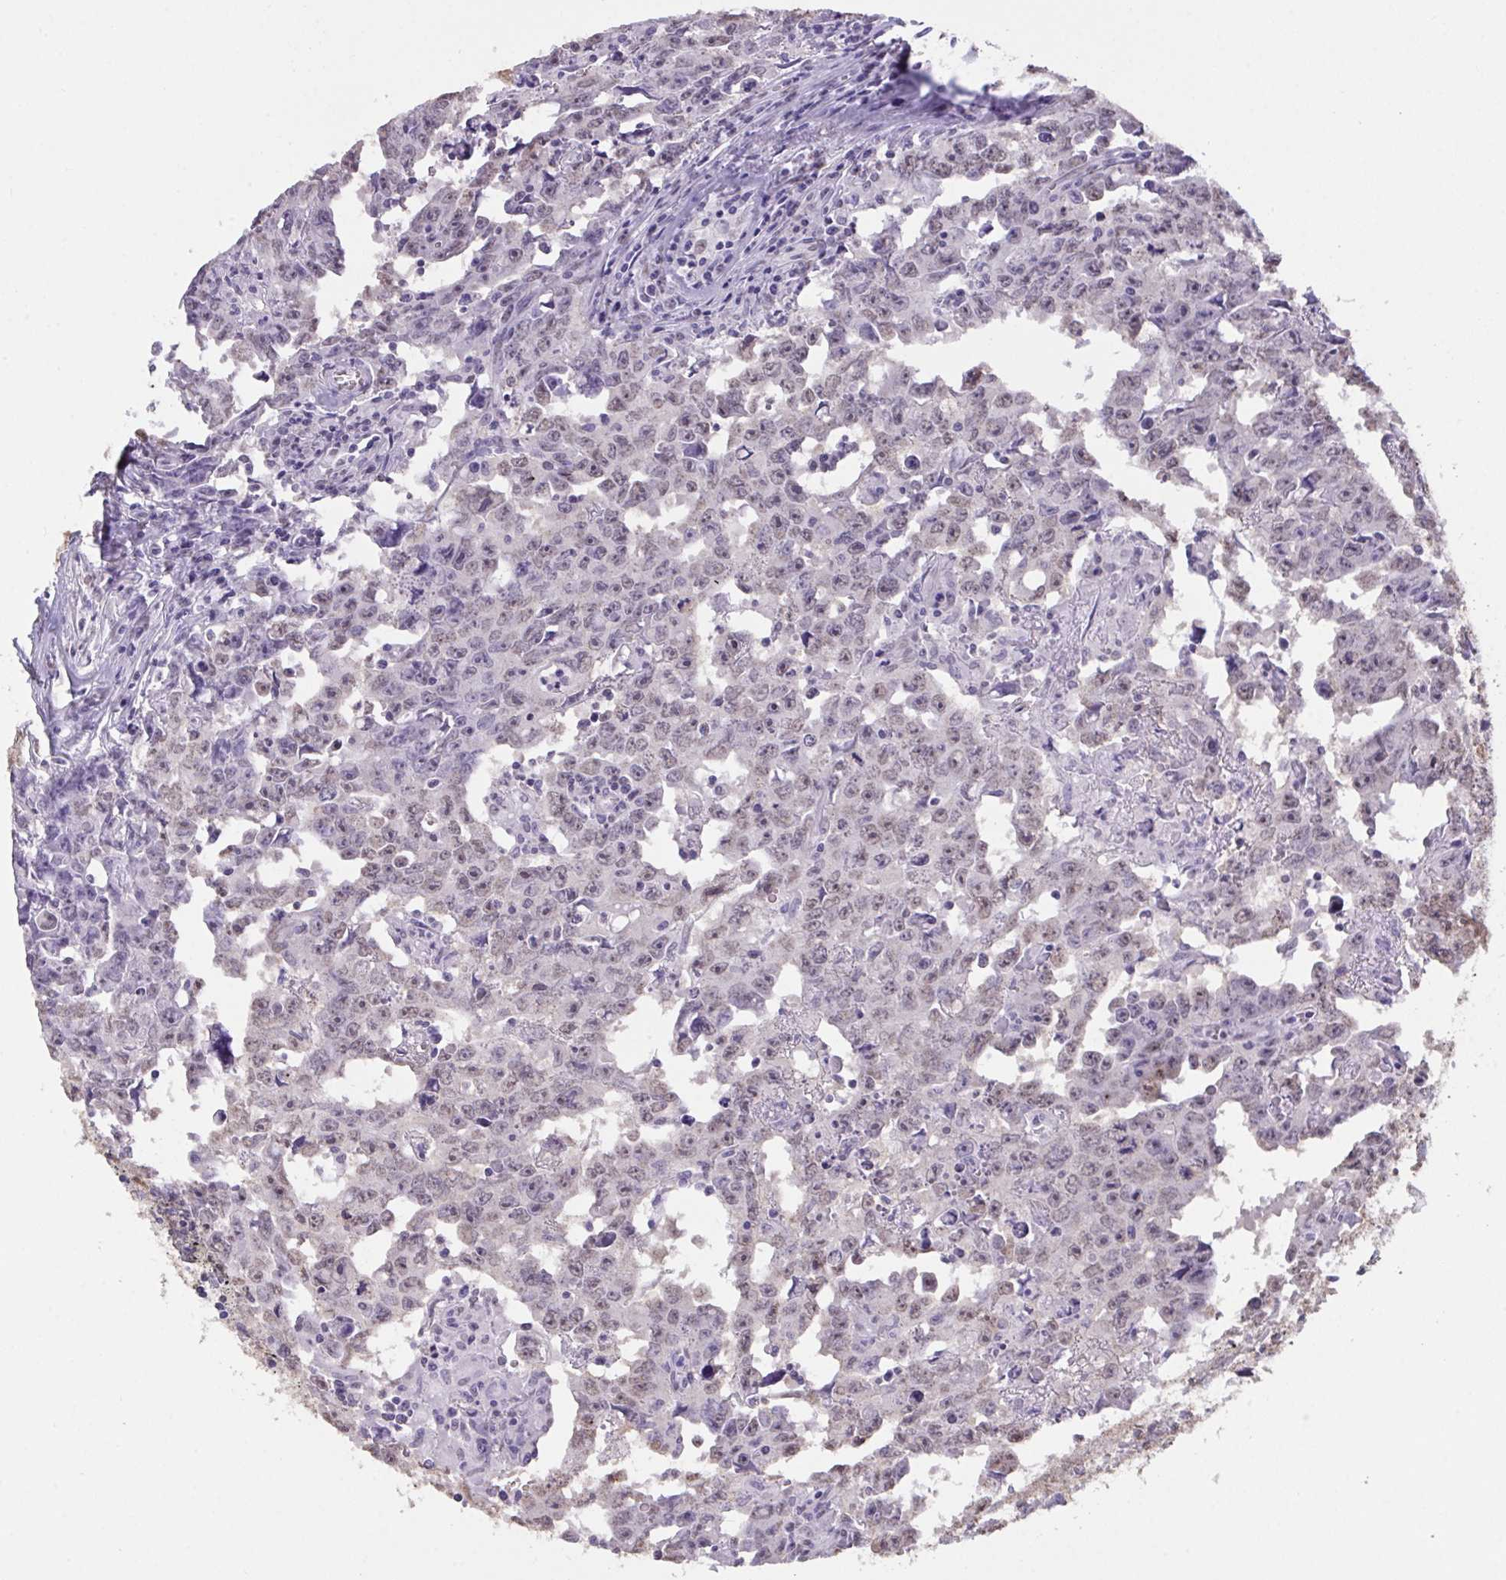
{"staining": {"intensity": "weak", "quantity": "<25%", "location": "nuclear"}, "tissue": "testis cancer", "cell_type": "Tumor cells", "image_type": "cancer", "snomed": [{"axis": "morphology", "description": "Carcinoma, Embryonal, NOS"}, {"axis": "topography", "description": "Testis"}], "caption": "Immunohistochemistry (IHC) photomicrograph of human embryonal carcinoma (testis) stained for a protein (brown), which reveals no positivity in tumor cells. (DAB (3,3'-diaminobenzidine) IHC, high magnification).", "gene": "SEMA6B", "patient": {"sex": "male", "age": 22}}